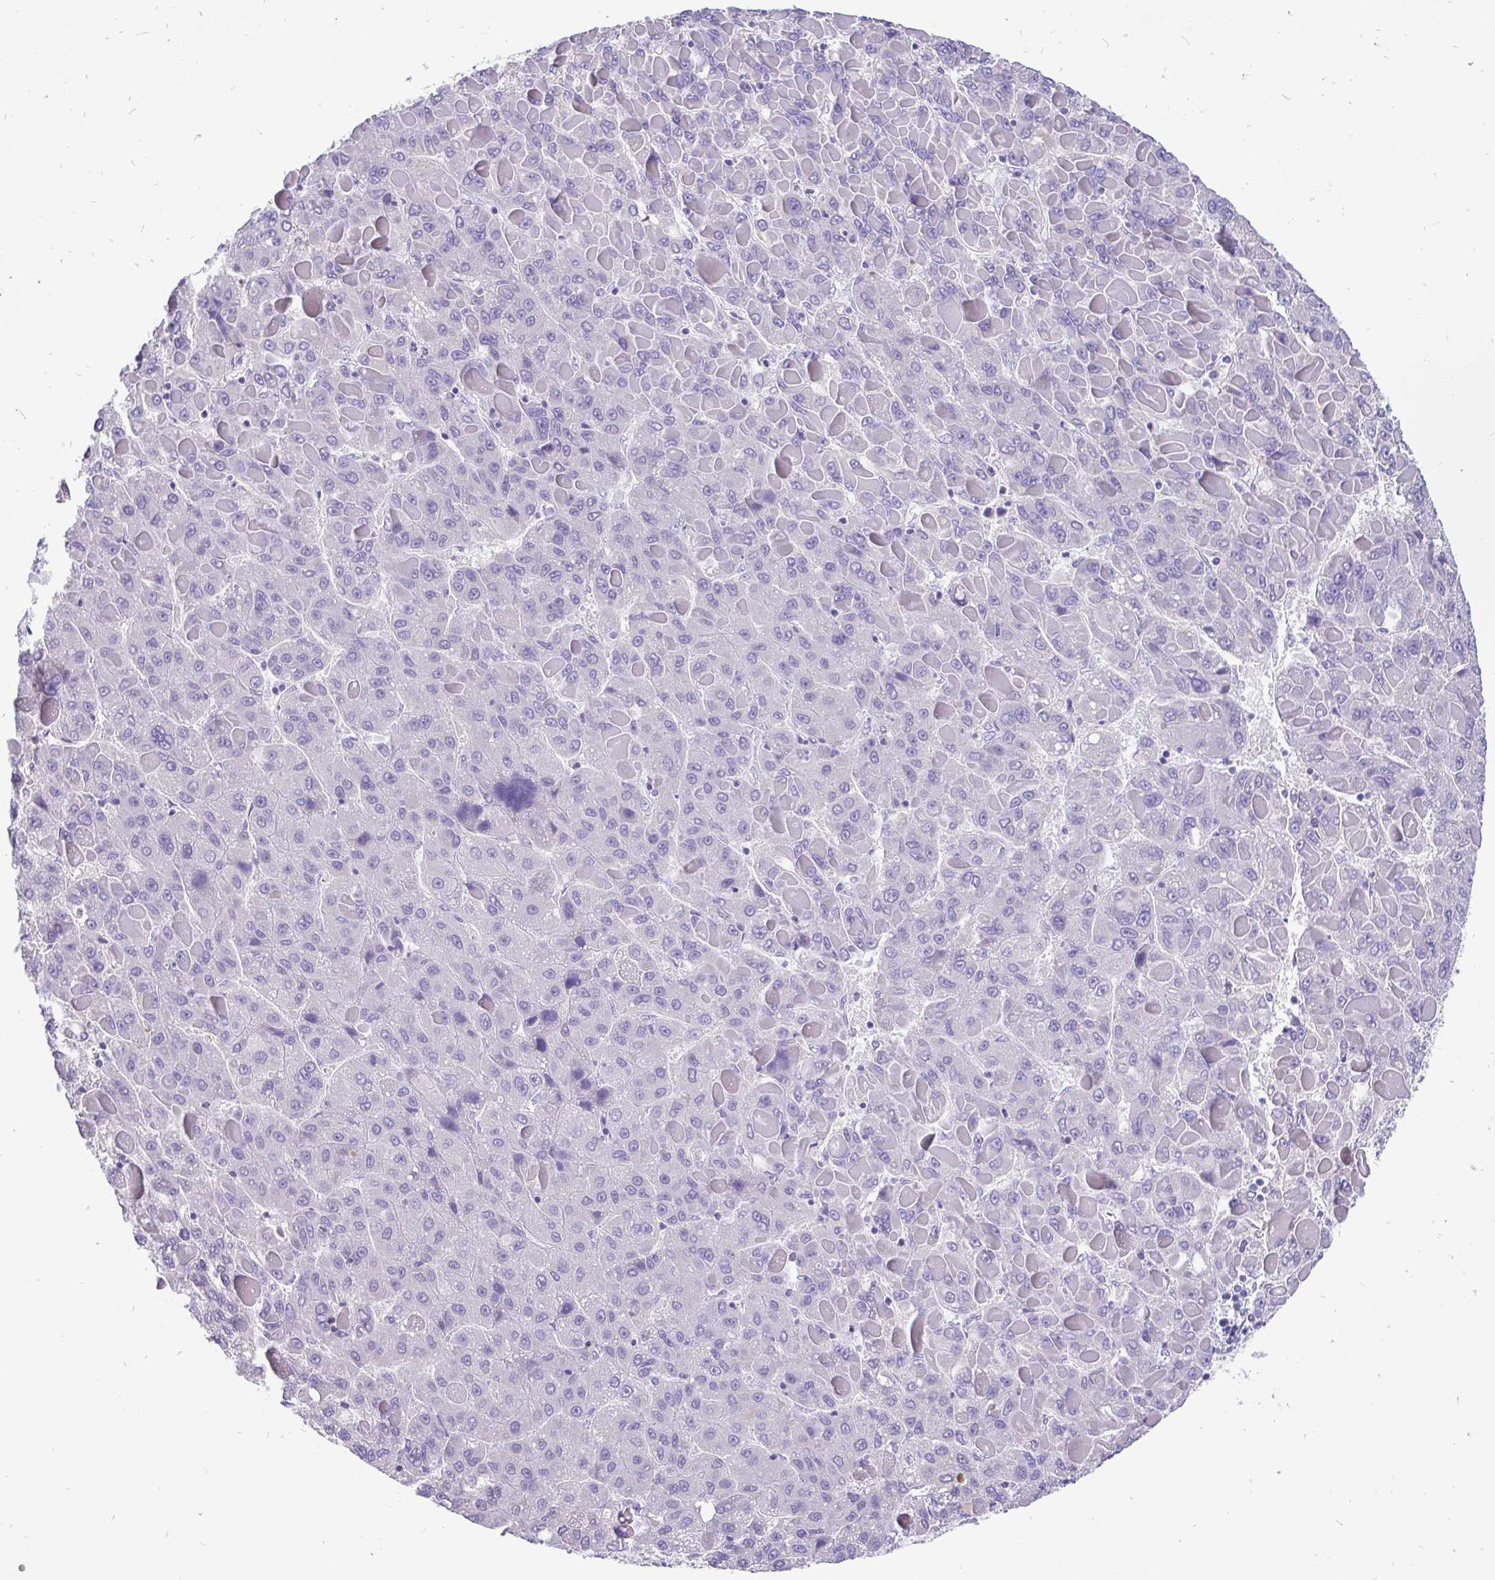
{"staining": {"intensity": "negative", "quantity": "none", "location": "none"}, "tissue": "liver cancer", "cell_type": "Tumor cells", "image_type": "cancer", "snomed": [{"axis": "morphology", "description": "Carcinoma, Hepatocellular, NOS"}, {"axis": "topography", "description": "Liver"}], "caption": "Immunohistochemical staining of hepatocellular carcinoma (liver) displays no significant positivity in tumor cells. (Stains: DAB IHC with hematoxylin counter stain, Microscopy: brightfield microscopy at high magnification).", "gene": "INTS5", "patient": {"sex": "female", "age": 82}}